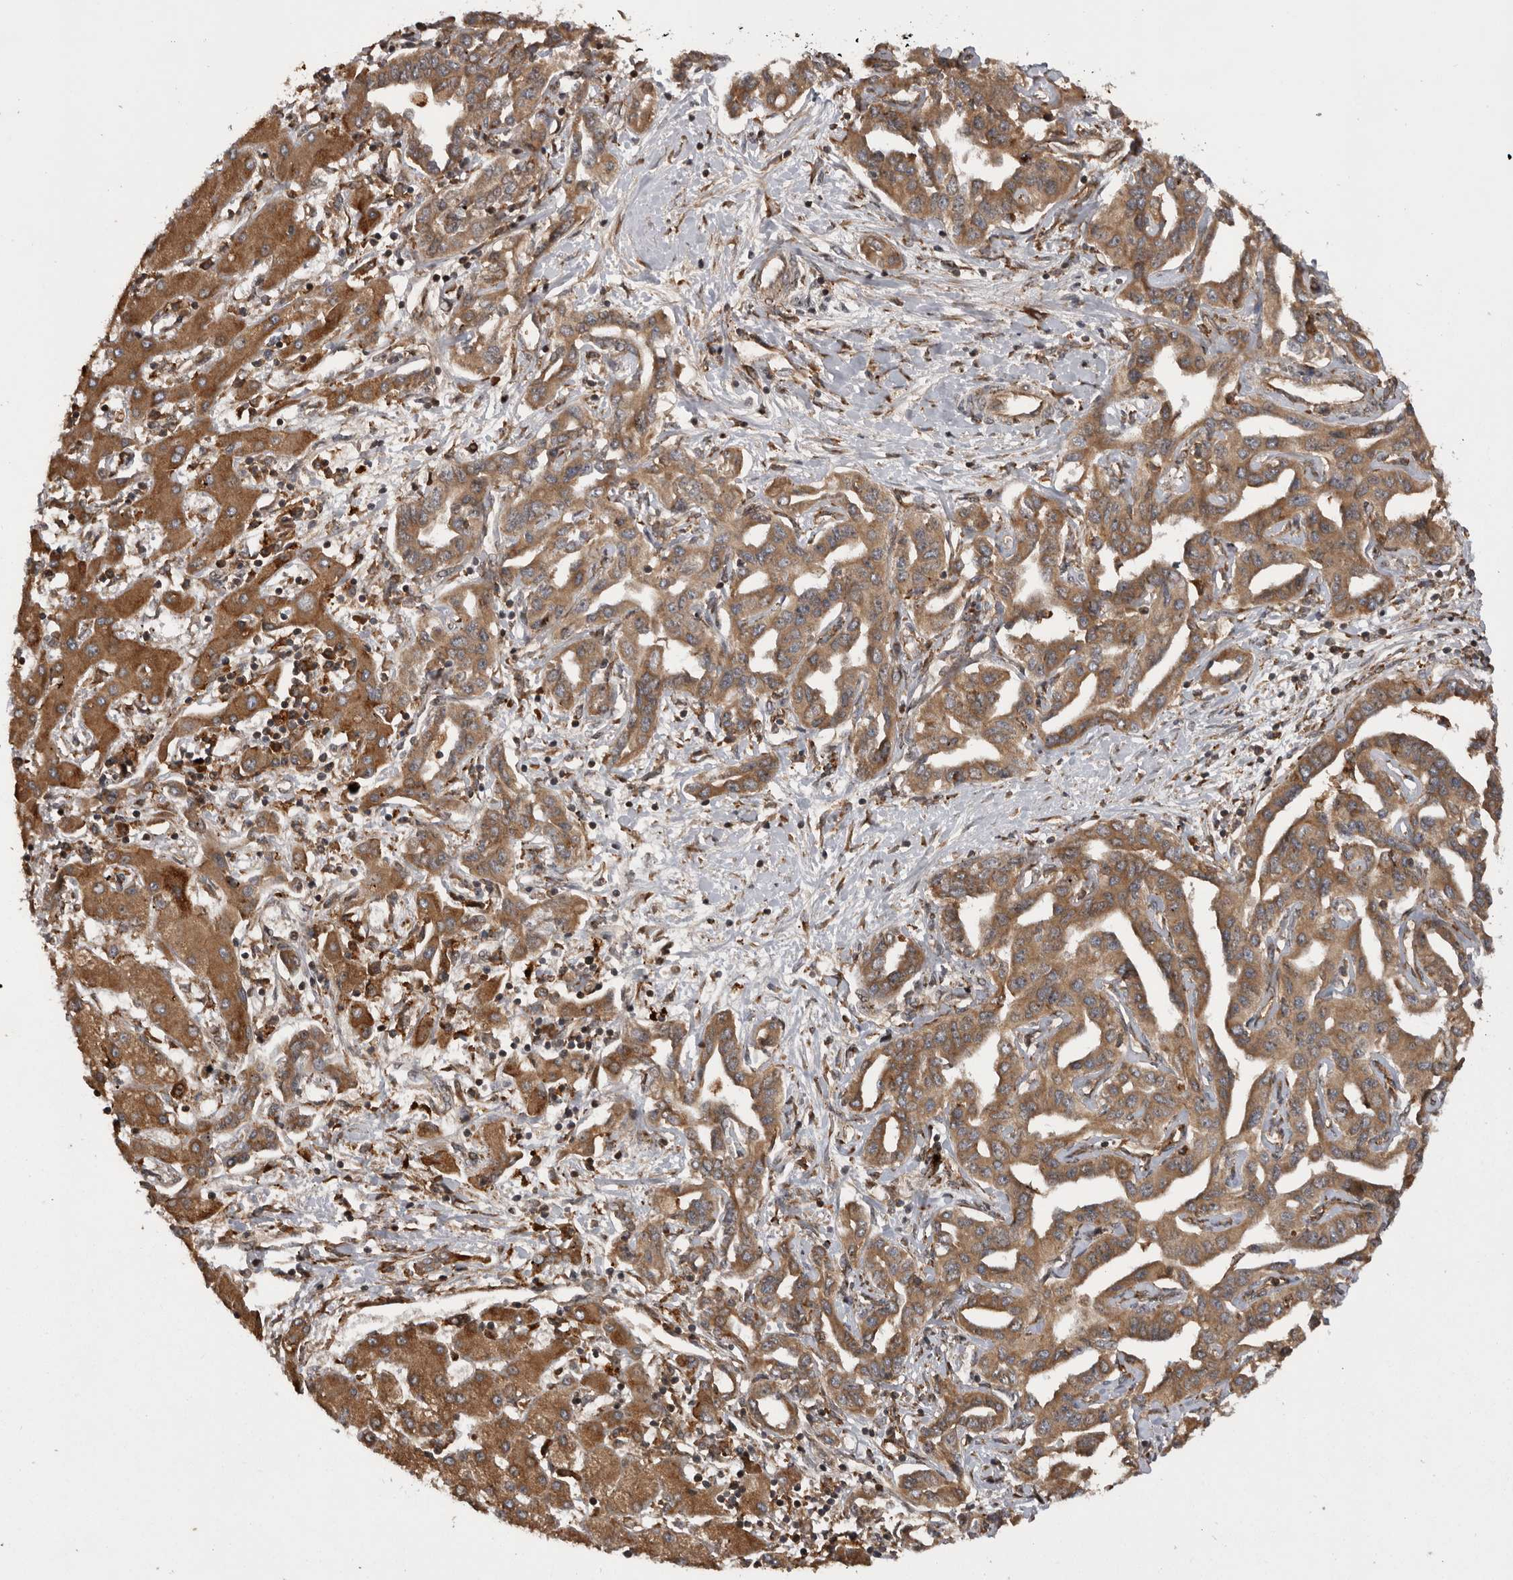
{"staining": {"intensity": "moderate", "quantity": ">75%", "location": "cytoplasmic/membranous"}, "tissue": "liver cancer", "cell_type": "Tumor cells", "image_type": "cancer", "snomed": [{"axis": "morphology", "description": "Cholangiocarcinoma"}, {"axis": "topography", "description": "Liver"}], "caption": "Immunohistochemical staining of human liver cancer displays medium levels of moderate cytoplasmic/membranous protein staining in about >75% of tumor cells.", "gene": "RAB3GAP2", "patient": {"sex": "male", "age": 59}}